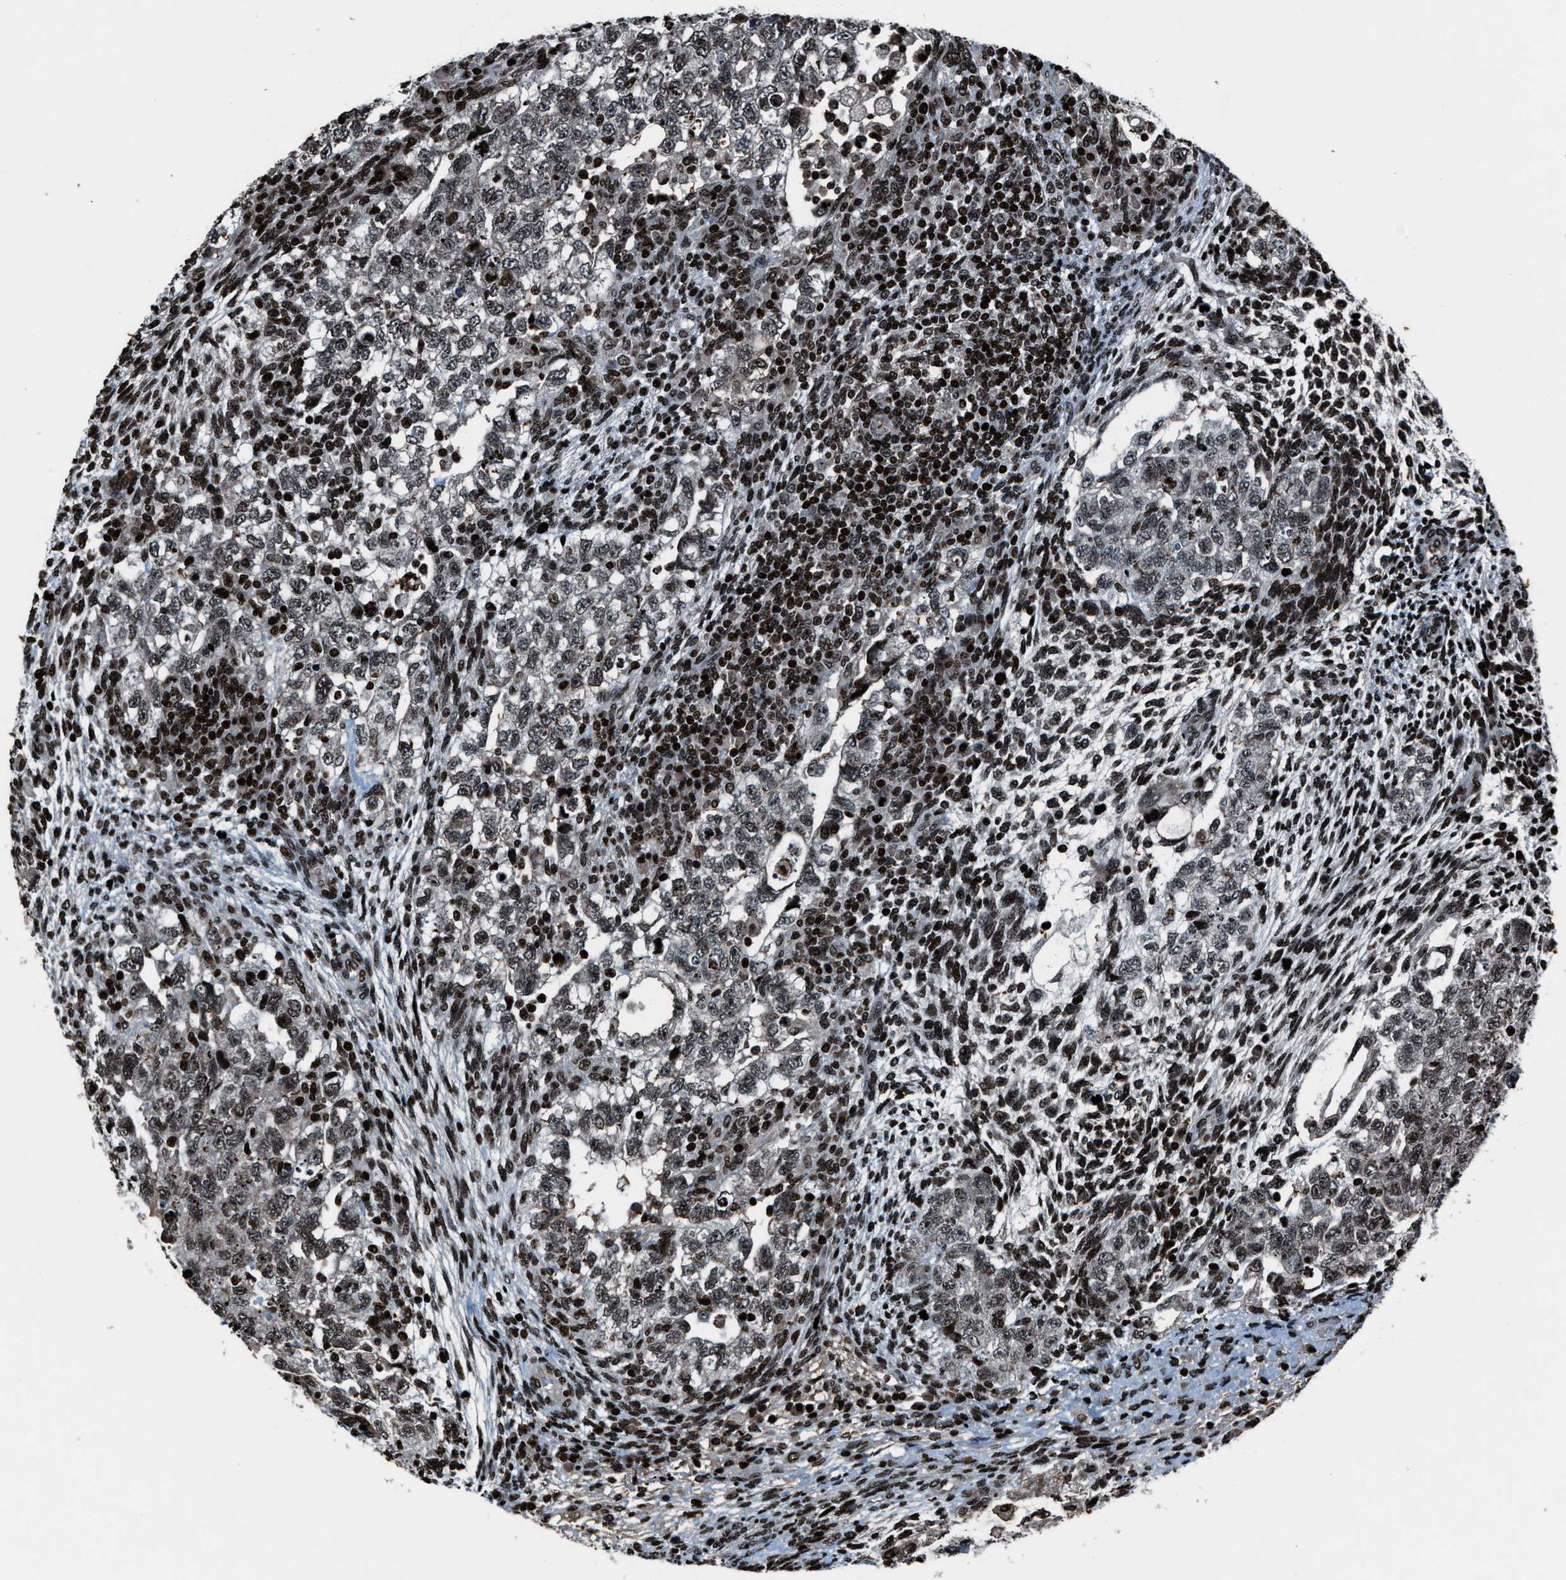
{"staining": {"intensity": "moderate", "quantity": "25%-75%", "location": "nuclear"}, "tissue": "testis cancer", "cell_type": "Tumor cells", "image_type": "cancer", "snomed": [{"axis": "morphology", "description": "Normal tissue, NOS"}, {"axis": "morphology", "description": "Carcinoma, Embryonal, NOS"}, {"axis": "topography", "description": "Testis"}], "caption": "Protein analysis of testis cancer tissue demonstrates moderate nuclear positivity in approximately 25%-75% of tumor cells.", "gene": "H4C1", "patient": {"sex": "male", "age": 36}}